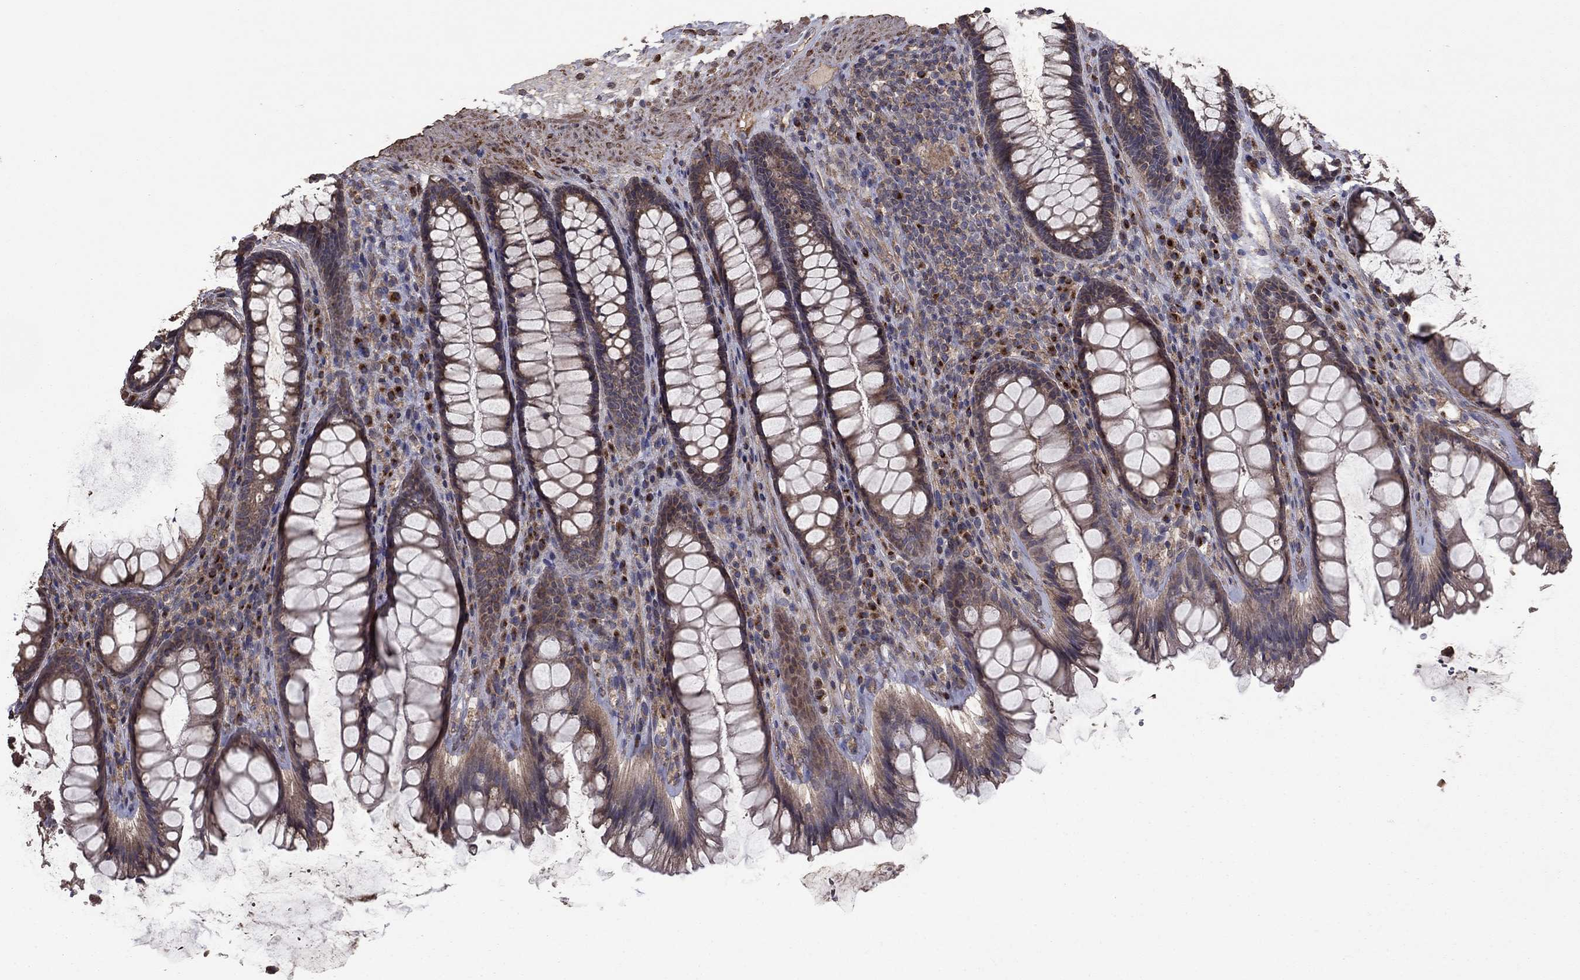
{"staining": {"intensity": "negative", "quantity": "none", "location": "none"}, "tissue": "rectum", "cell_type": "Glandular cells", "image_type": "normal", "snomed": [{"axis": "morphology", "description": "Normal tissue, NOS"}, {"axis": "topography", "description": "Rectum"}], "caption": "There is no significant positivity in glandular cells of rectum. (Stains: DAB (3,3'-diaminobenzidine) immunohistochemistry (IHC) with hematoxylin counter stain, Microscopy: brightfield microscopy at high magnification).", "gene": "FLT4", "patient": {"sex": "male", "age": 72}}